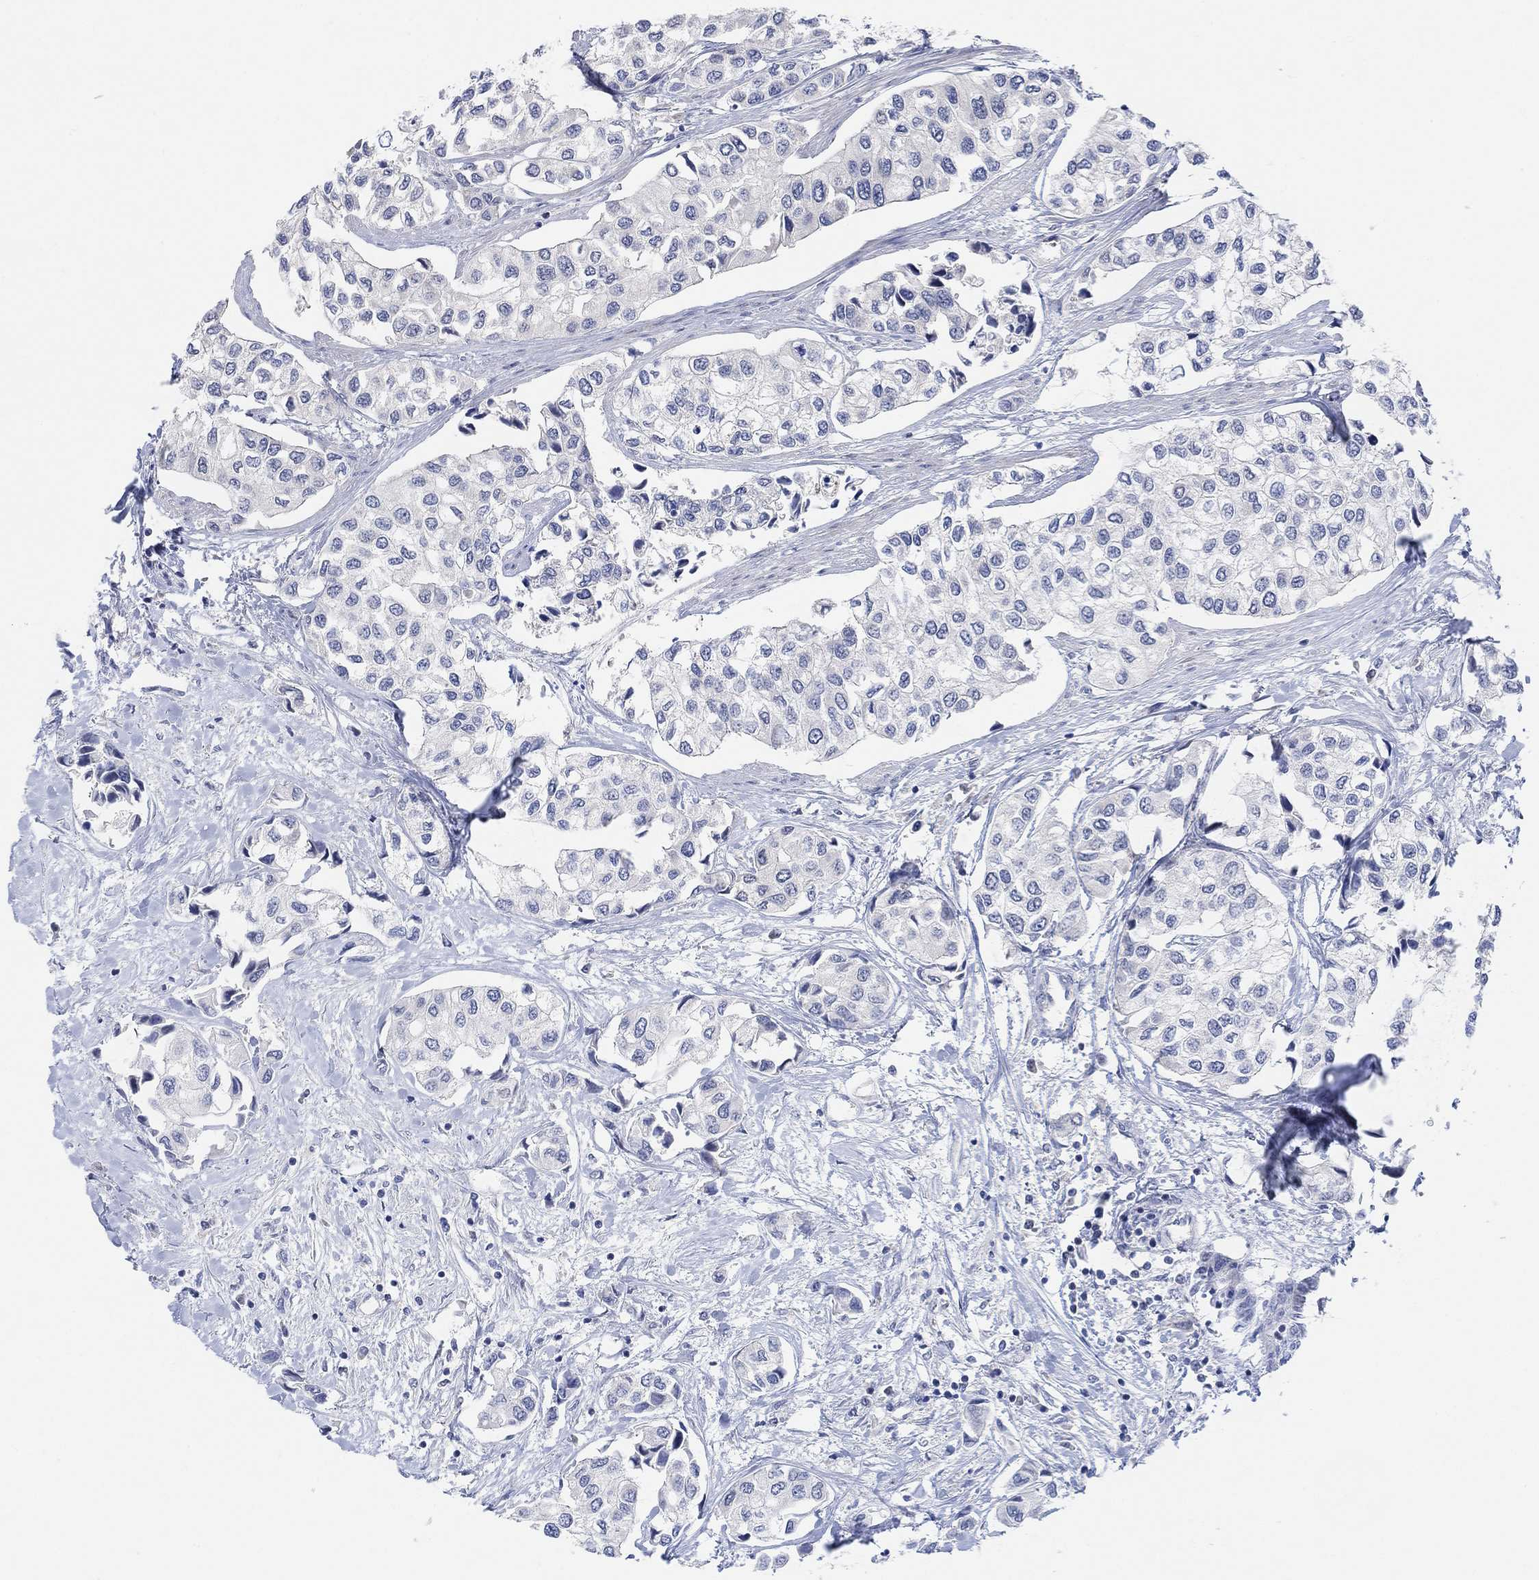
{"staining": {"intensity": "negative", "quantity": "none", "location": "none"}, "tissue": "urothelial cancer", "cell_type": "Tumor cells", "image_type": "cancer", "snomed": [{"axis": "morphology", "description": "Urothelial carcinoma, High grade"}, {"axis": "topography", "description": "Urinary bladder"}], "caption": "Immunohistochemical staining of human high-grade urothelial carcinoma shows no significant expression in tumor cells. (DAB (3,3'-diaminobenzidine) immunohistochemistry (IHC) visualized using brightfield microscopy, high magnification).", "gene": "CNTF", "patient": {"sex": "male", "age": 73}}